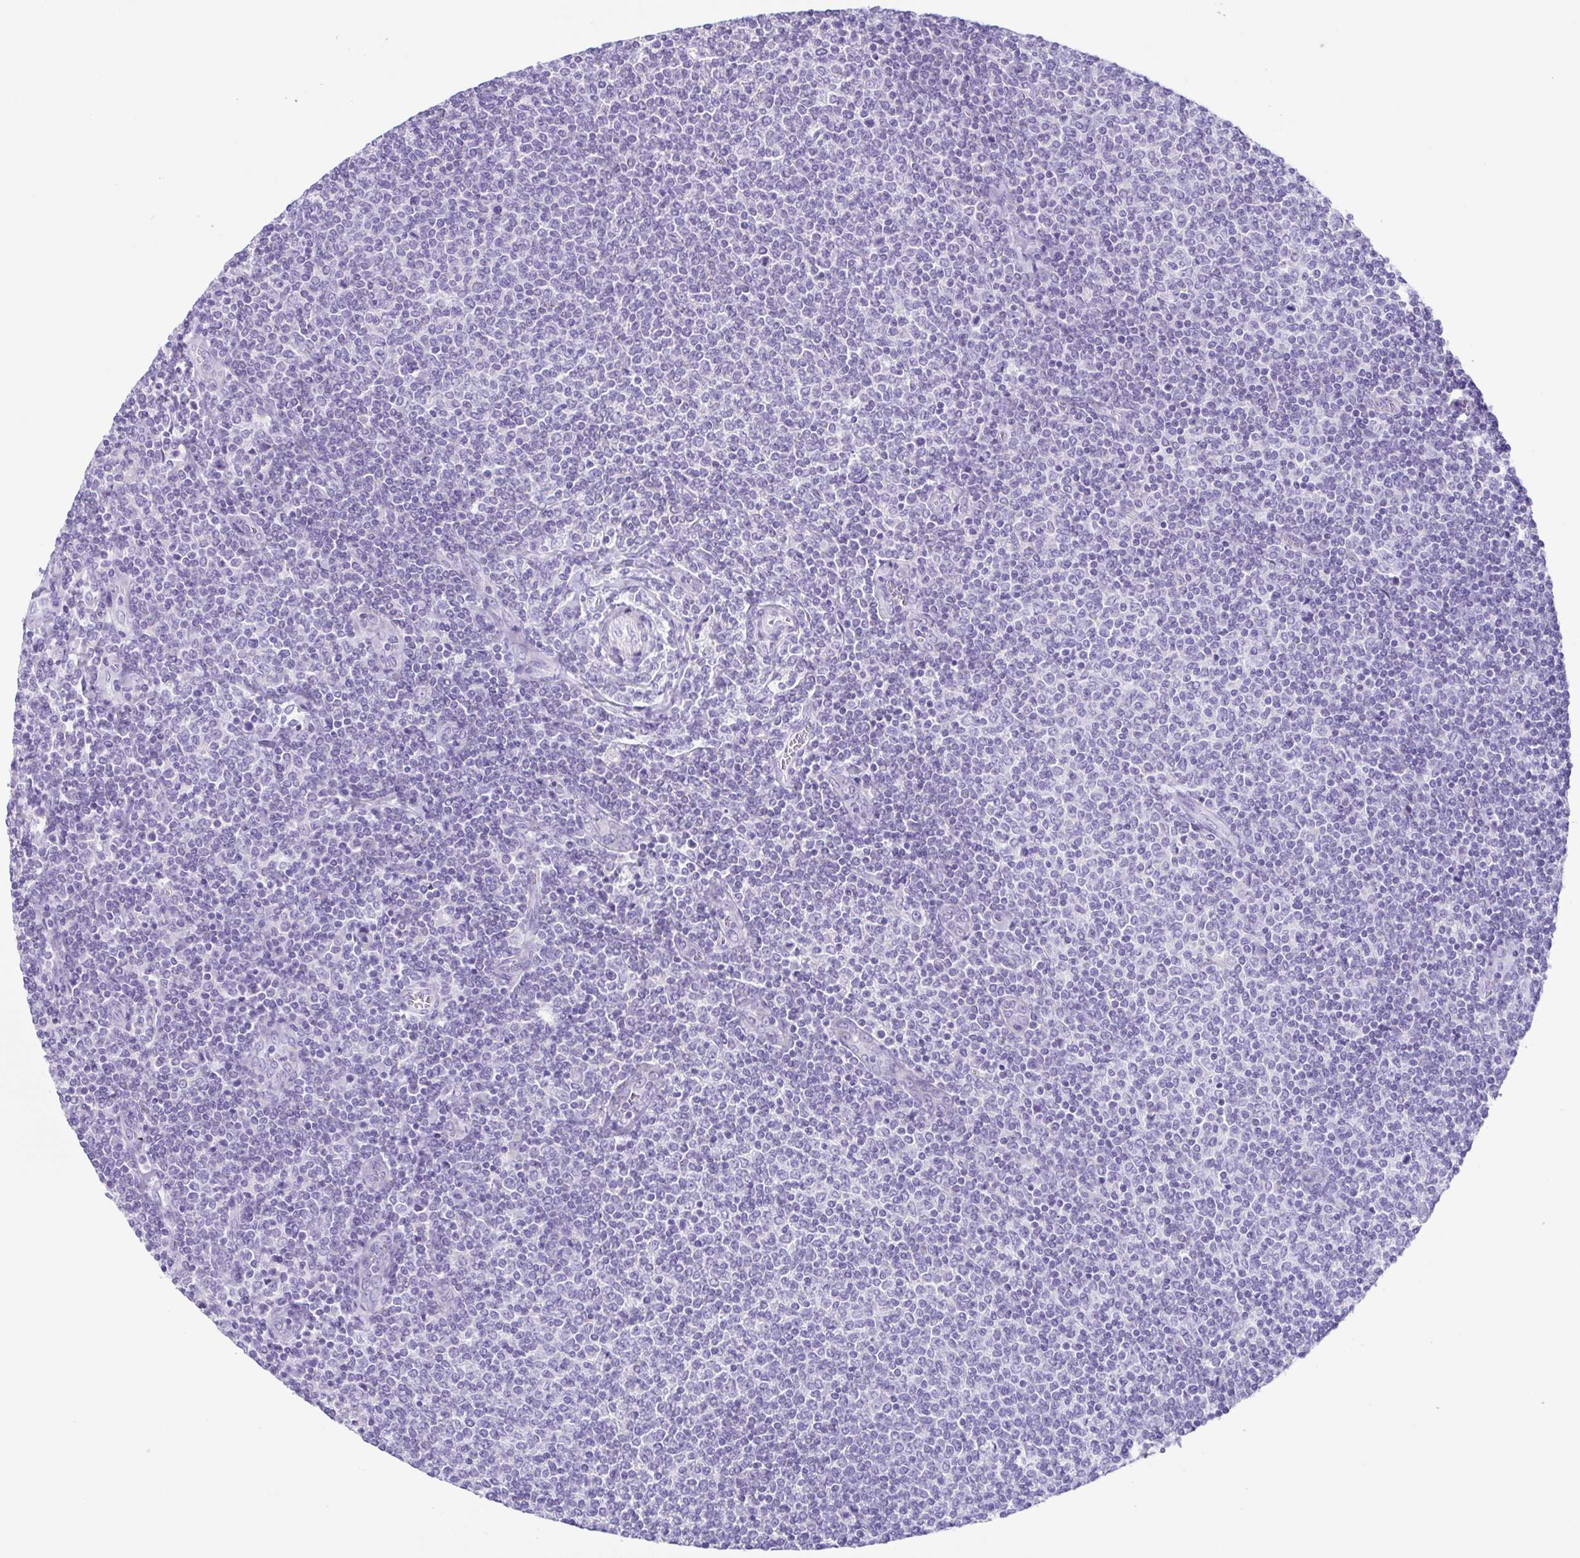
{"staining": {"intensity": "negative", "quantity": "none", "location": "none"}, "tissue": "lymphoma", "cell_type": "Tumor cells", "image_type": "cancer", "snomed": [{"axis": "morphology", "description": "Malignant lymphoma, non-Hodgkin's type, Low grade"}, {"axis": "topography", "description": "Lymph node"}], "caption": "Tumor cells are negative for brown protein staining in malignant lymphoma, non-Hodgkin's type (low-grade). The staining was performed using DAB to visualize the protein expression in brown, while the nuclei were stained in blue with hematoxylin (Magnification: 20x).", "gene": "ACTRT3", "patient": {"sex": "male", "age": 52}}